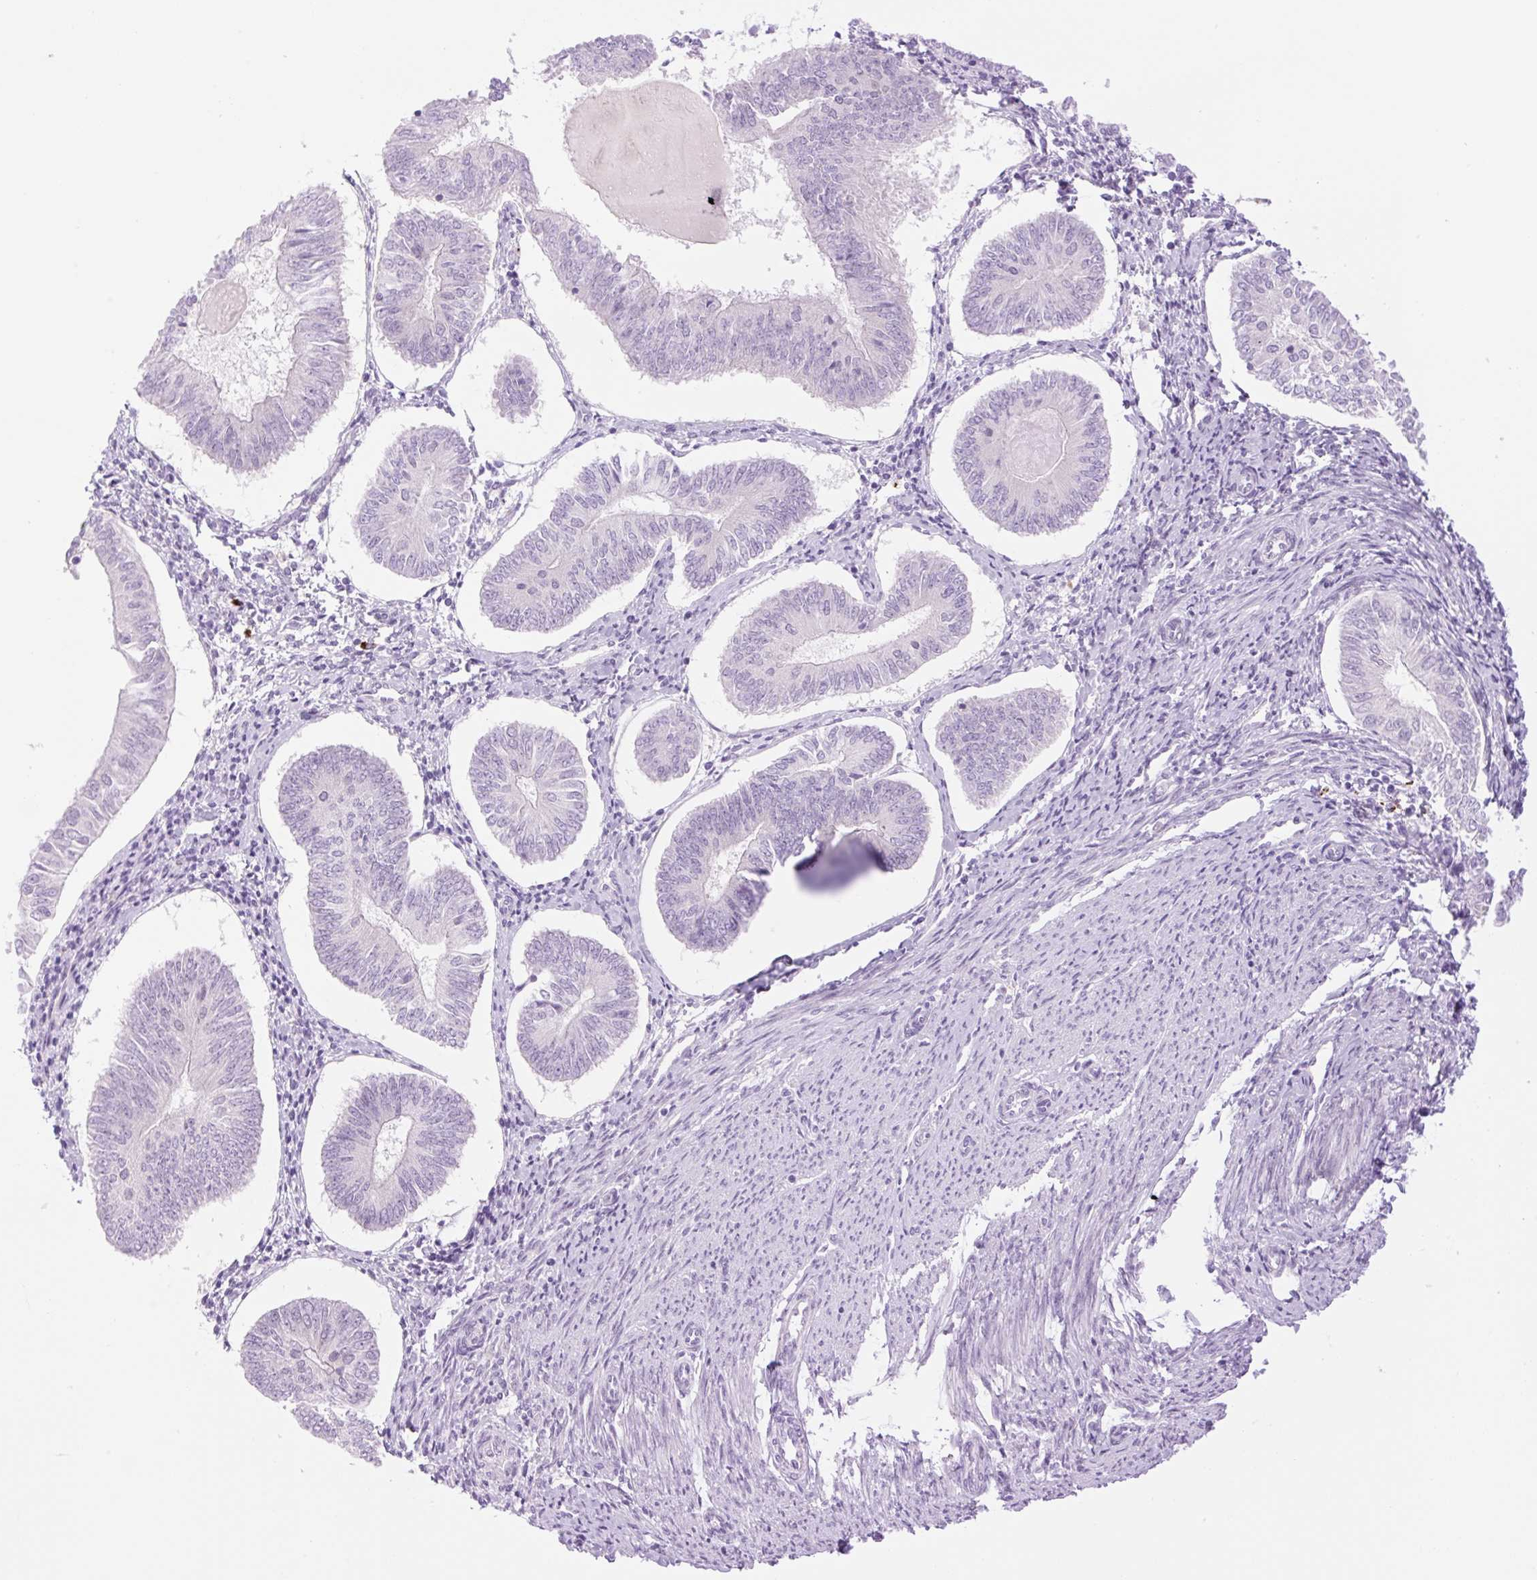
{"staining": {"intensity": "negative", "quantity": "none", "location": "none"}, "tissue": "endometrial cancer", "cell_type": "Tumor cells", "image_type": "cancer", "snomed": [{"axis": "morphology", "description": "Adenocarcinoma, NOS"}, {"axis": "topography", "description": "Endometrium"}], "caption": "DAB immunohistochemical staining of human adenocarcinoma (endometrial) shows no significant staining in tumor cells.", "gene": "SPRYD4", "patient": {"sex": "female", "age": 58}}